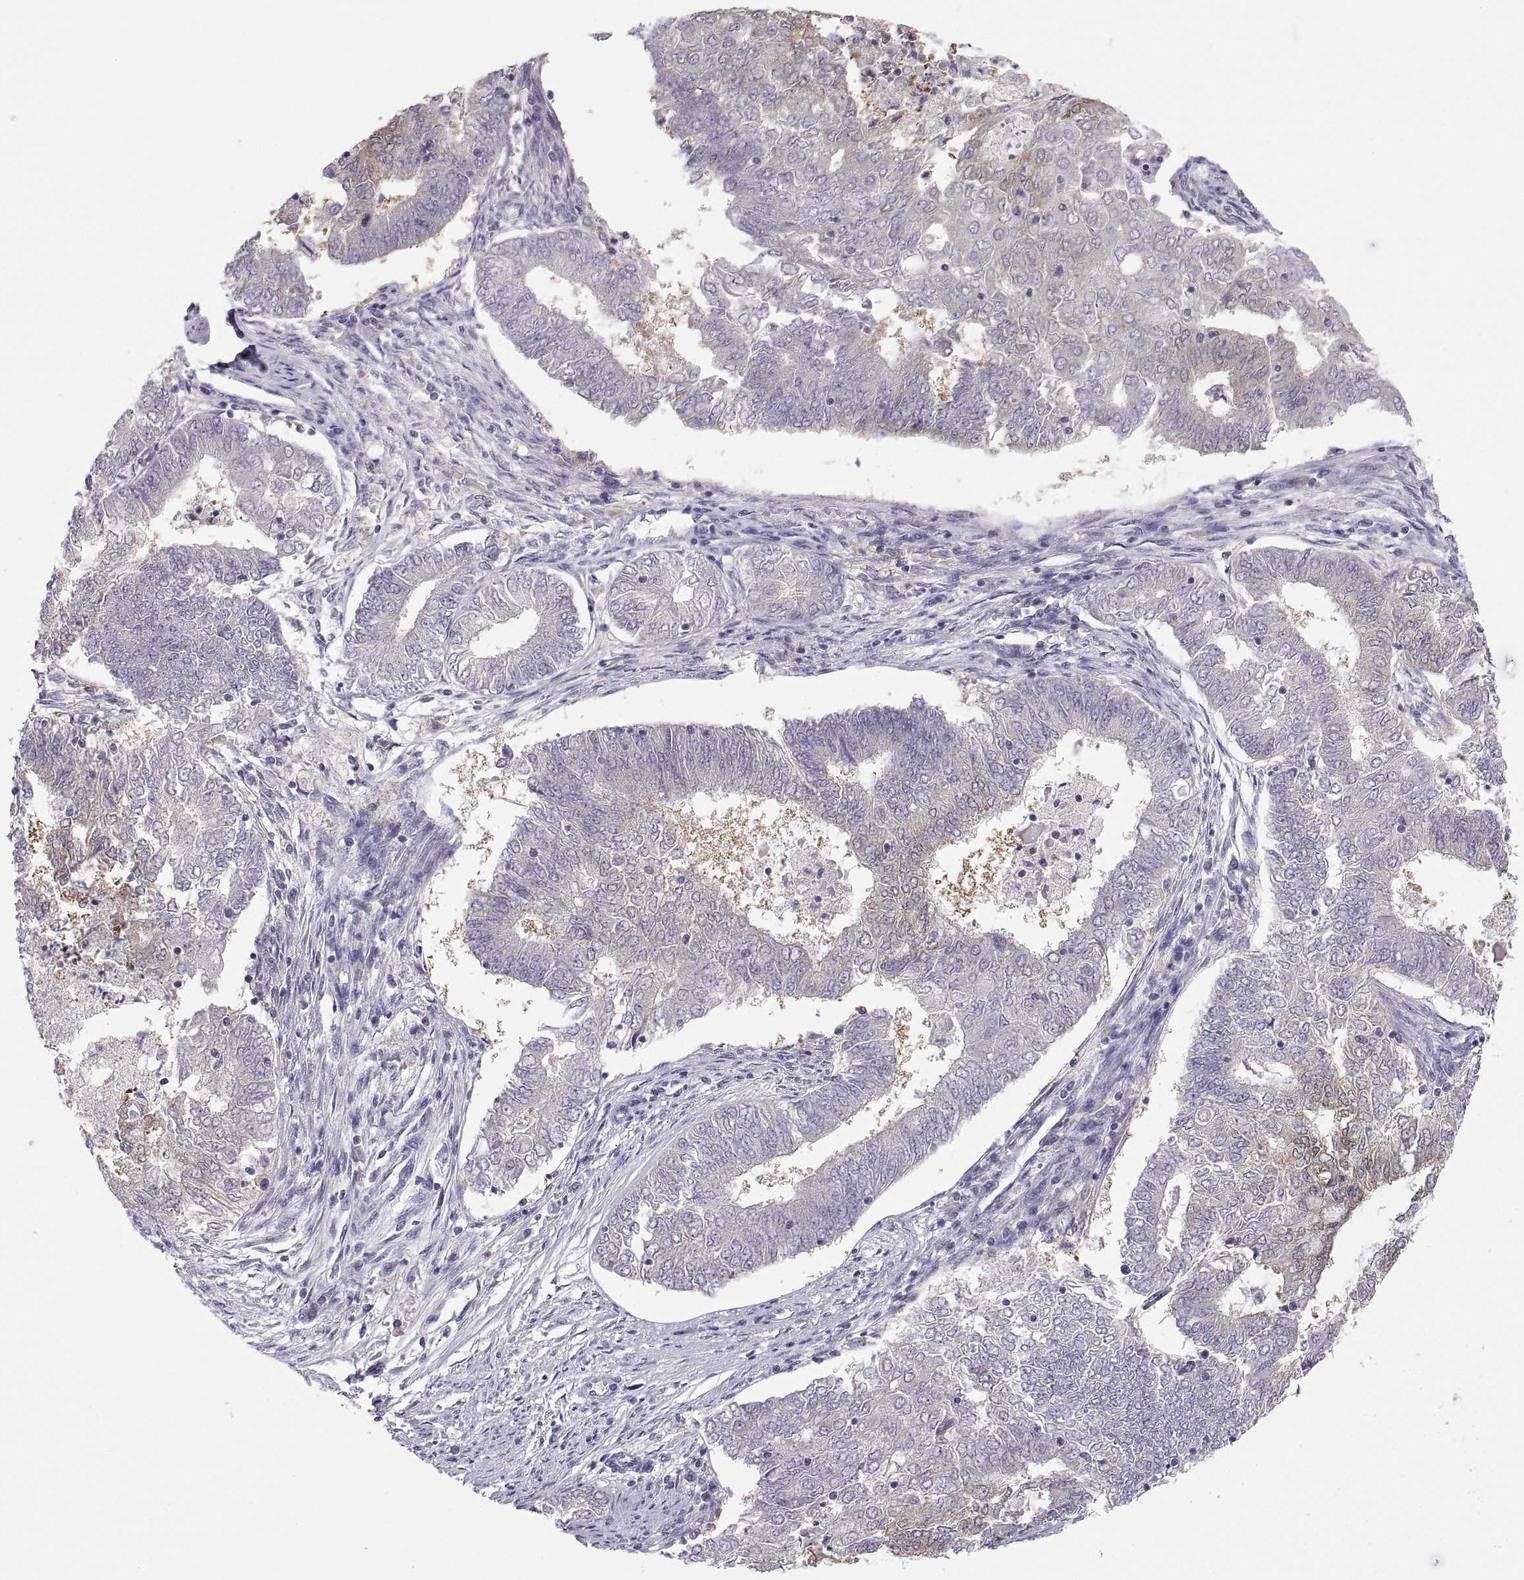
{"staining": {"intensity": "weak", "quantity": "<25%", "location": "cytoplasmic/membranous"}, "tissue": "endometrial cancer", "cell_type": "Tumor cells", "image_type": "cancer", "snomed": [{"axis": "morphology", "description": "Adenocarcinoma, NOS"}, {"axis": "topography", "description": "Endometrium"}], "caption": "Immunohistochemistry (IHC) of human endometrial cancer demonstrates no expression in tumor cells.", "gene": "FGF9", "patient": {"sex": "female", "age": 62}}